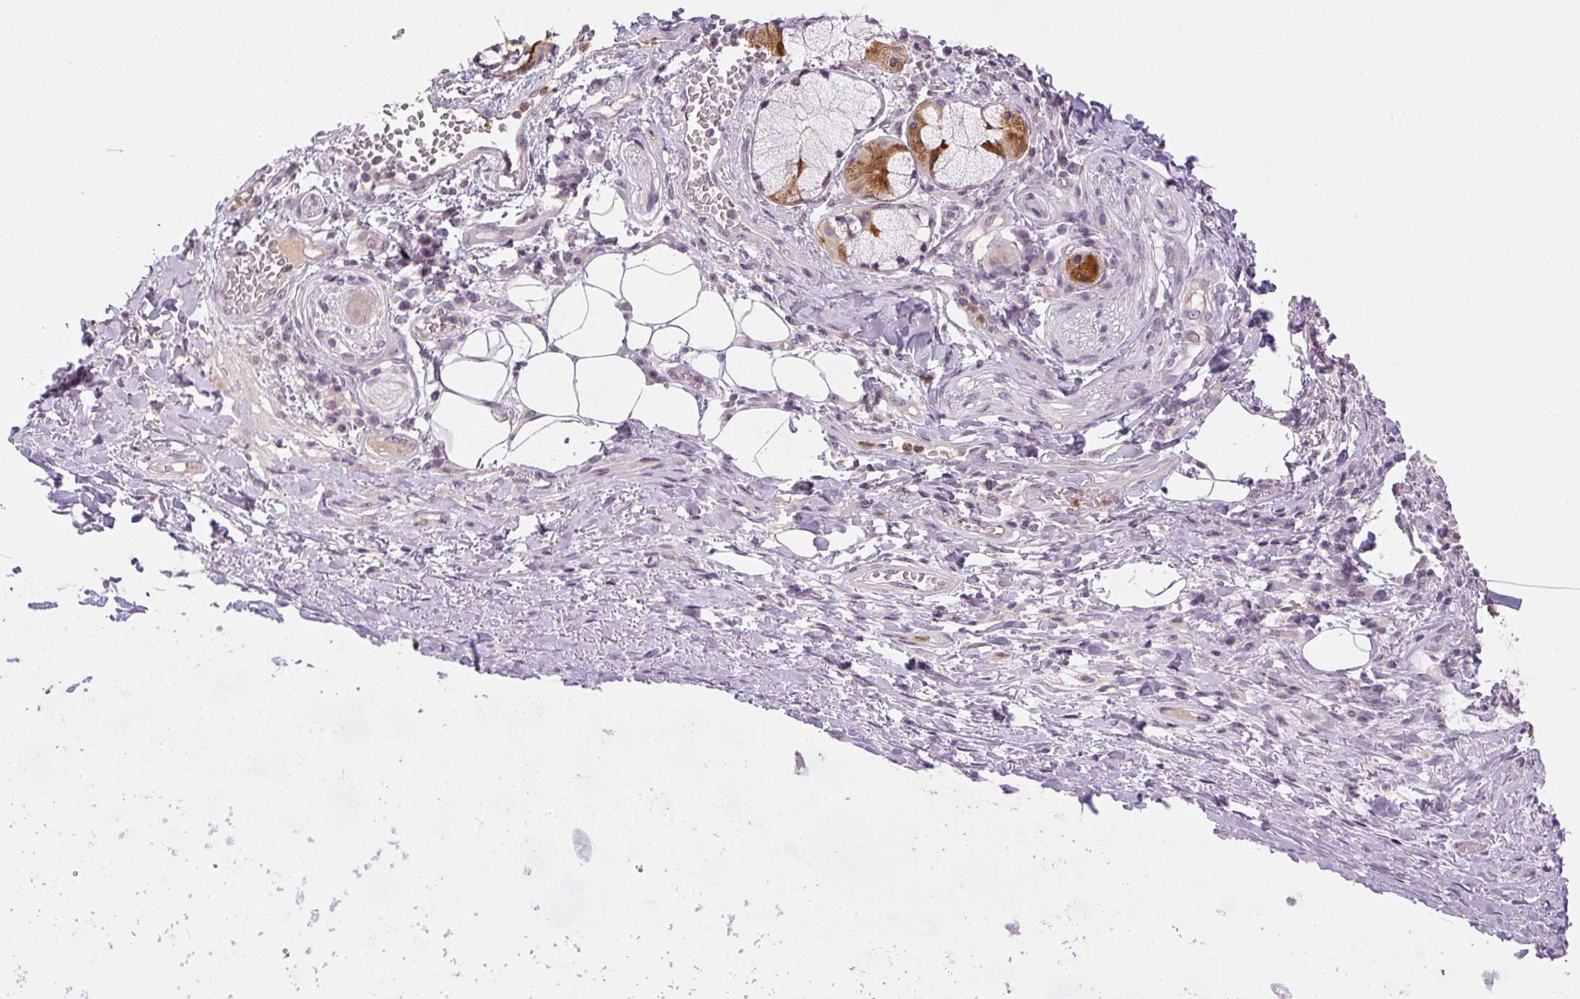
{"staining": {"intensity": "negative", "quantity": "none", "location": "none"}, "tissue": "adipose tissue", "cell_type": "Adipocytes", "image_type": "normal", "snomed": [{"axis": "morphology", "description": "Normal tissue, NOS"}, {"axis": "topography", "description": "Cartilage tissue"}, {"axis": "topography", "description": "Bronchus"}], "caption": "High power microscopy histopathology image of an immunohistochemistry (IHC) image of benign adipose tissue, revealing no significant positivity in adipocytes.", "gene": "SGF29", "patient": {"sex": "male", "age": 56}}